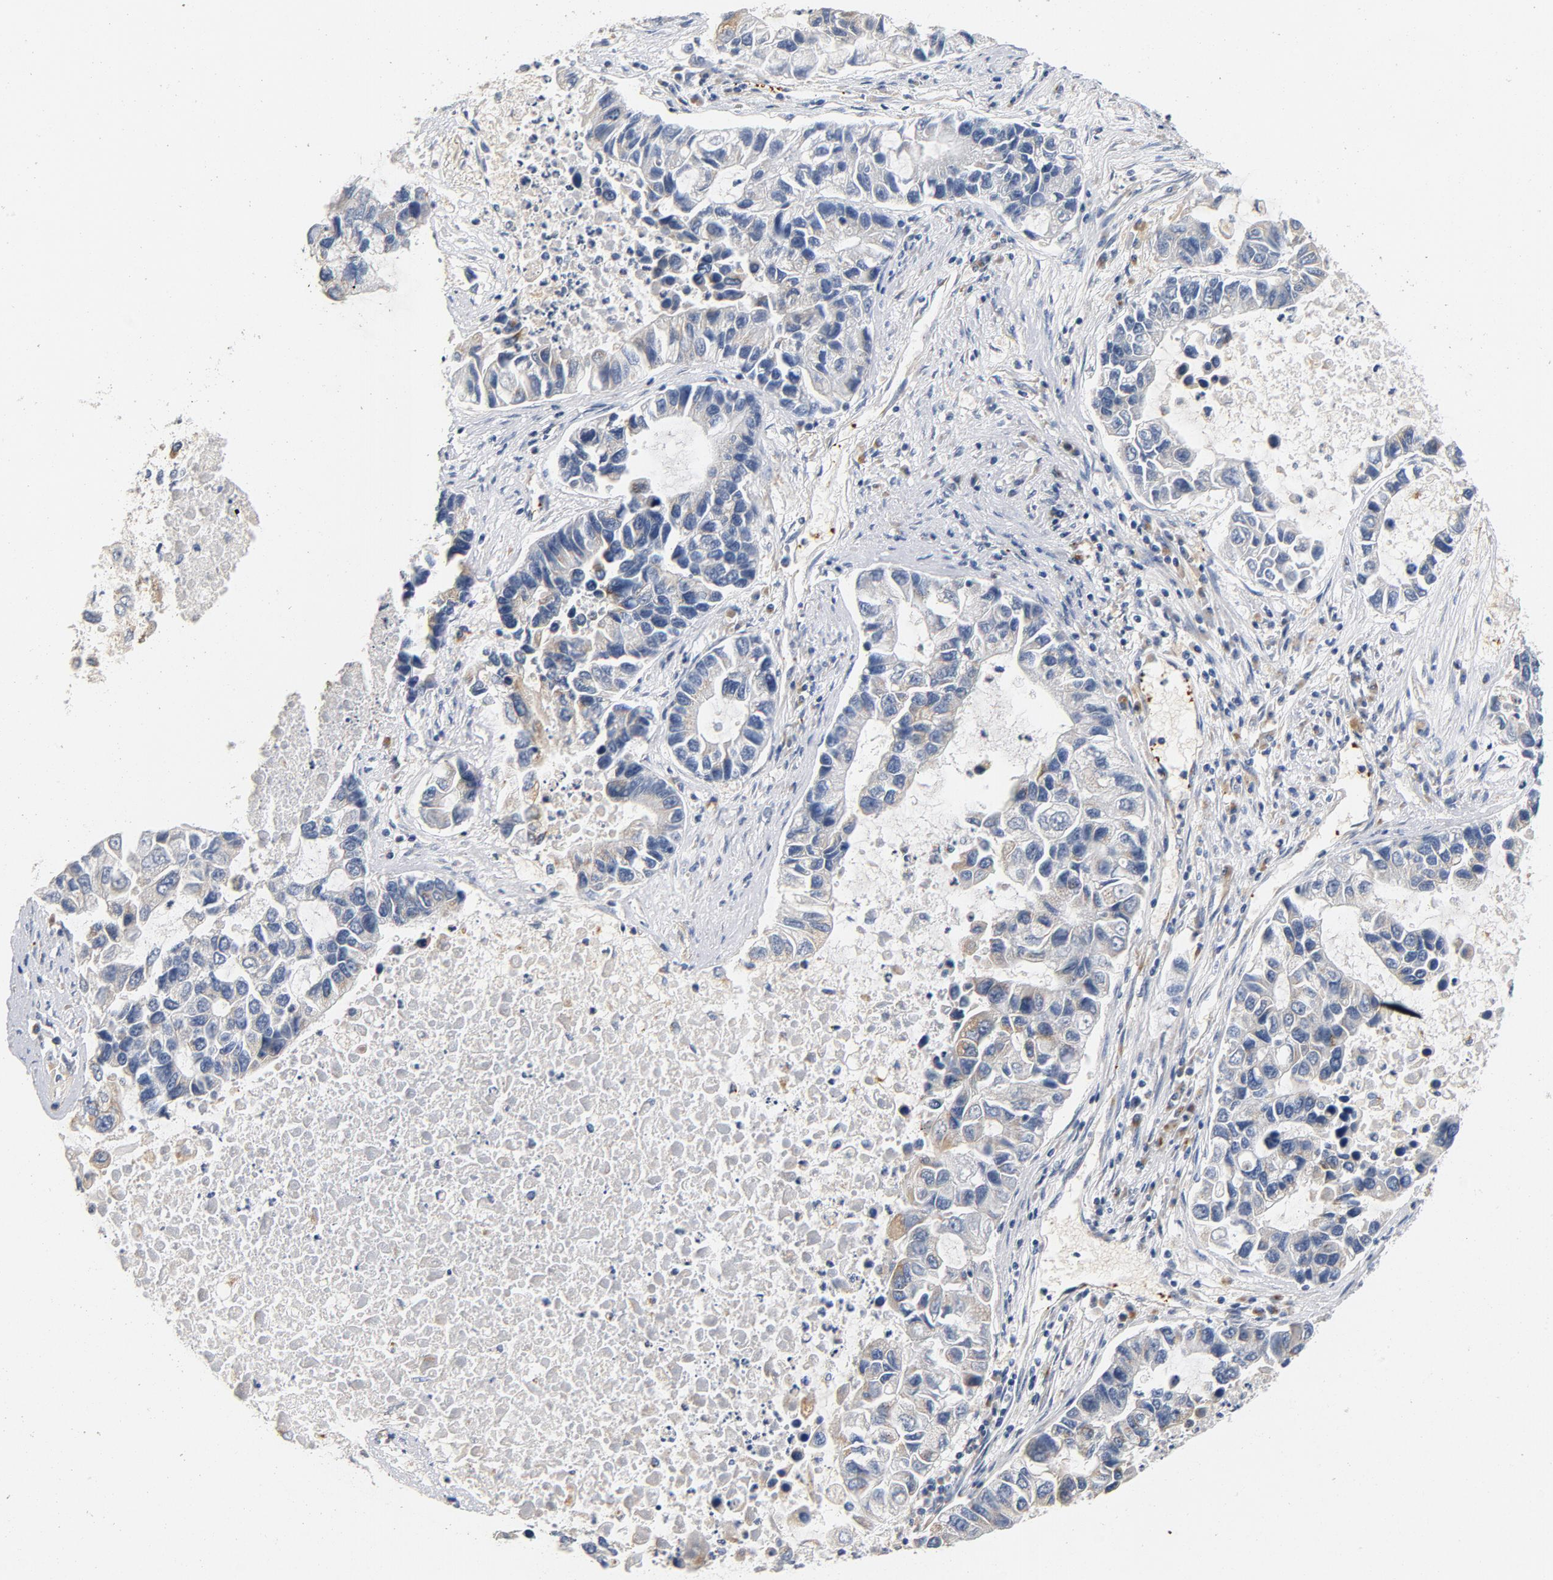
{"staining": {"intensity": "negative", "quantity": "none", "location": "none"}, "tissue": "lung cancer", "cell_type": "Tumor cells", "image_type": "cancer", "snomed": [{"axis": "morphology", "description": "Adenocarcinoma, NOS"}, {"axis": "topography", "description": "Lung"}], "caption": "This is an immunohistochemistry (IHC) histopathology image of lung cancer. There is no positivity in tumor cells.", "gene": "LMAN2", "patient": {"sex": "female", "age": 51}}